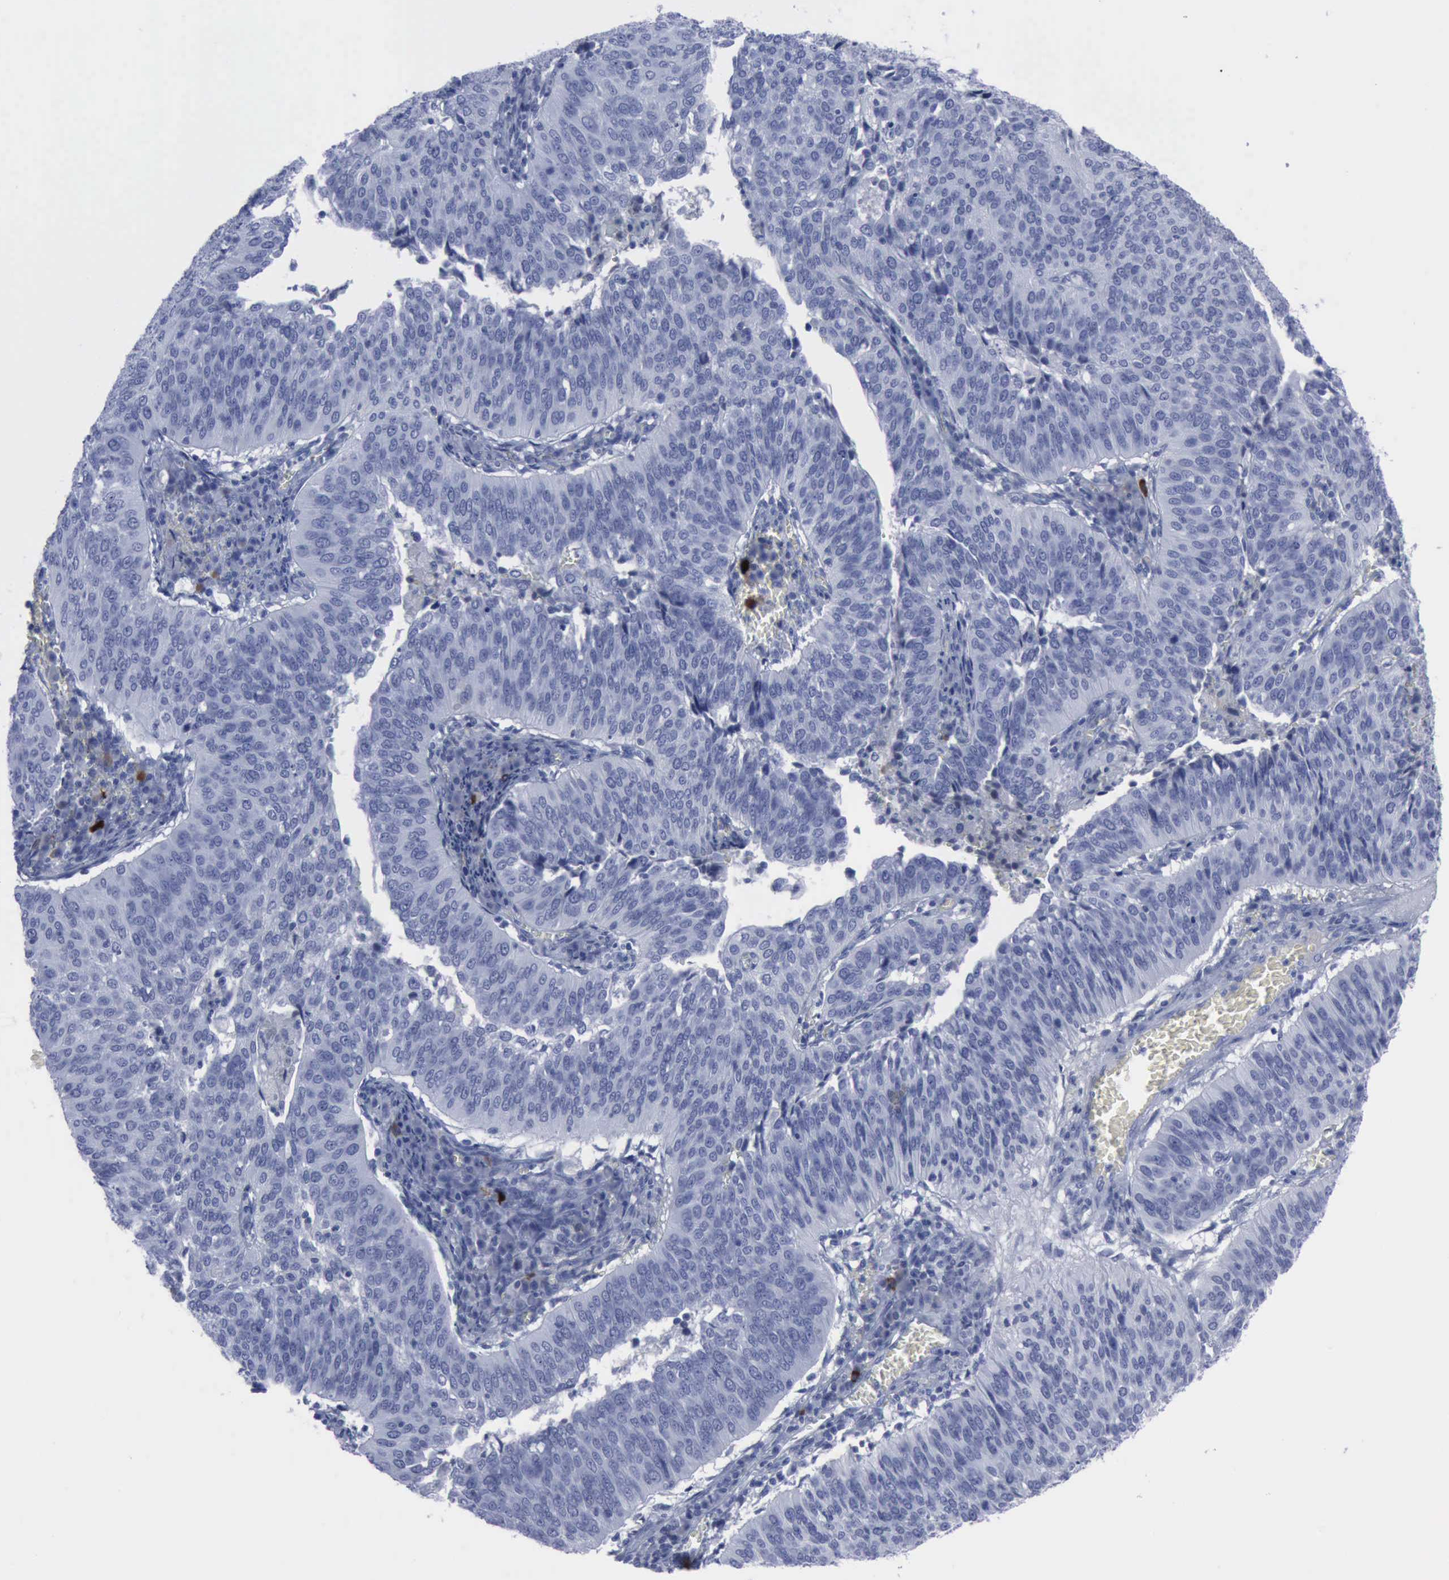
{"staining": {"intensity": "negative", "quantity": "none", "location": "none"}, "tissue": "cervical cancer", "cell_type": "Tumor cells", "image_type": "cancer", "snomed": [{"axis": "morphology", "description": "Squamous cell carcinoma, NOS"}, {"axis": "topography", "description": "Cervix"}], "caption": "Image shows no significant protein expression in tumor cells of squamous cell carcinoma (cervical).", "gene": "NGFR", "patient": {"sex": "female", "age": 39}}